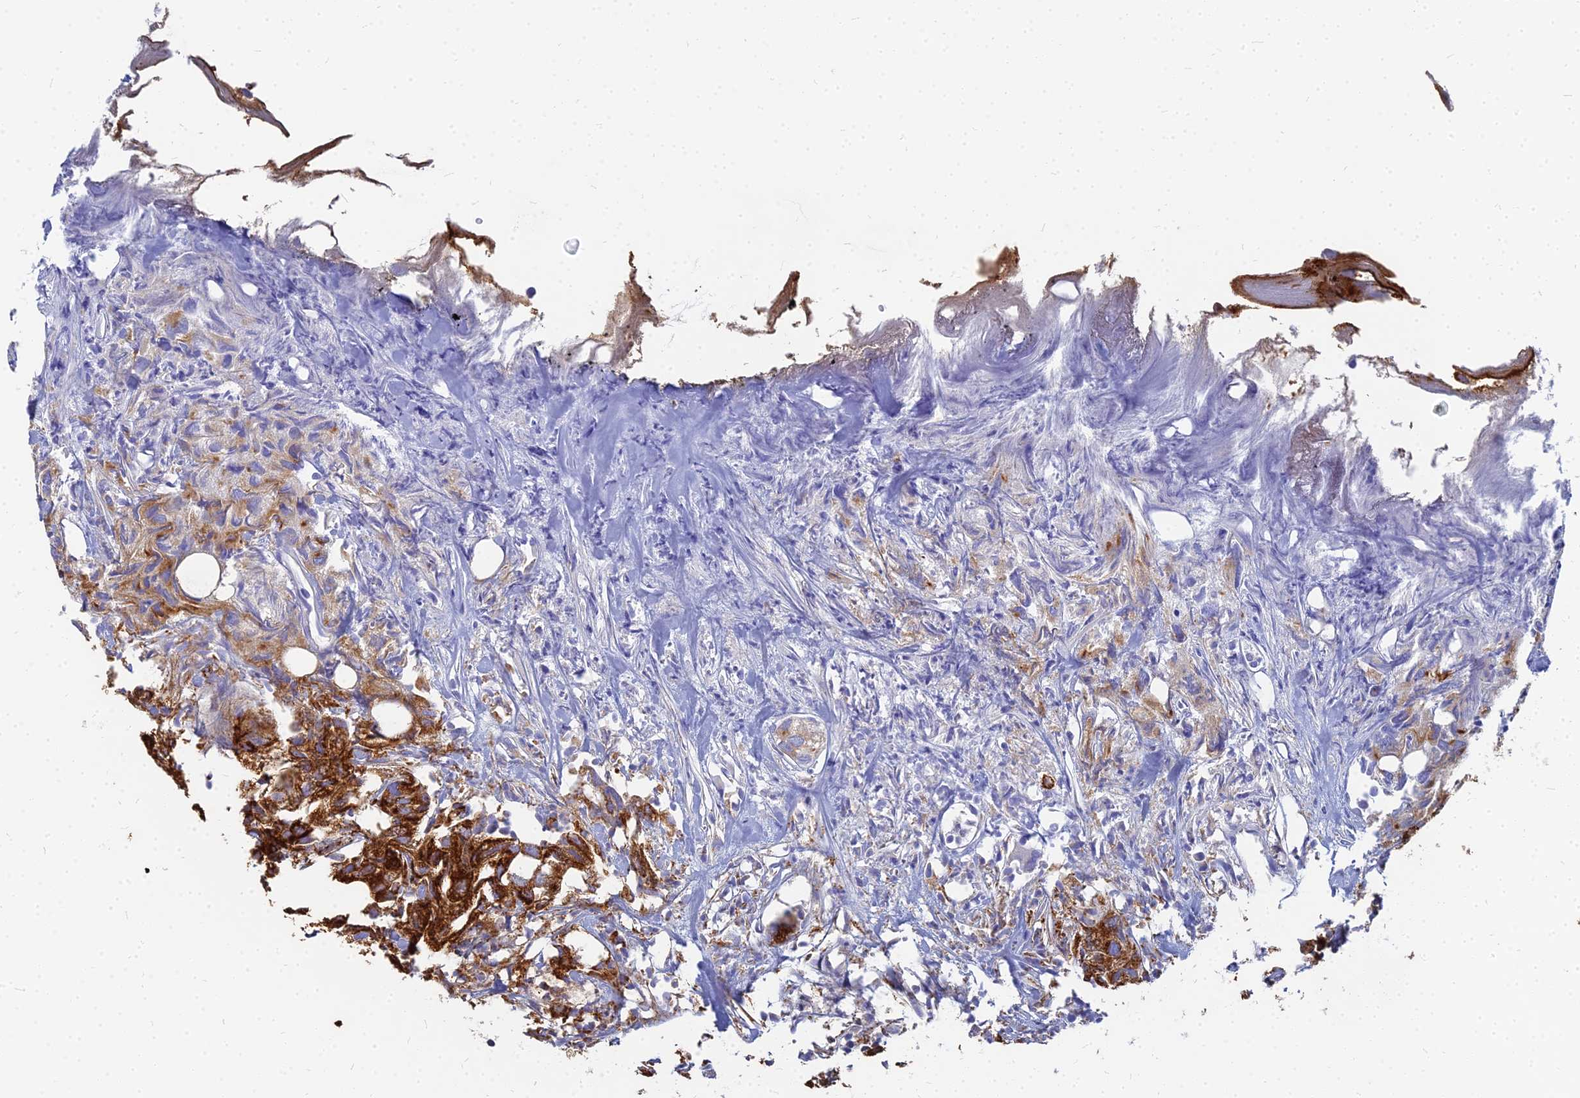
{"staining": {"intensity": "strong", "quantity": ">75%", "location": "cytoplasmic/membranous"}, "tissue": "urothelial cancer", "cell_type": "Tumor cells", "image_type": "cancer", "snomed": [{"axis": "morphology", "description": "Urothelial carcinoma, High grade"}, {"axis": "topography", "description": "Urinary bladder"}], "caption": "Urothelial cancer stained with a protein marker displays strong staining in tumor cells.", "gene": "VAT1", "patient": {"sex": "female", "age": 75}}